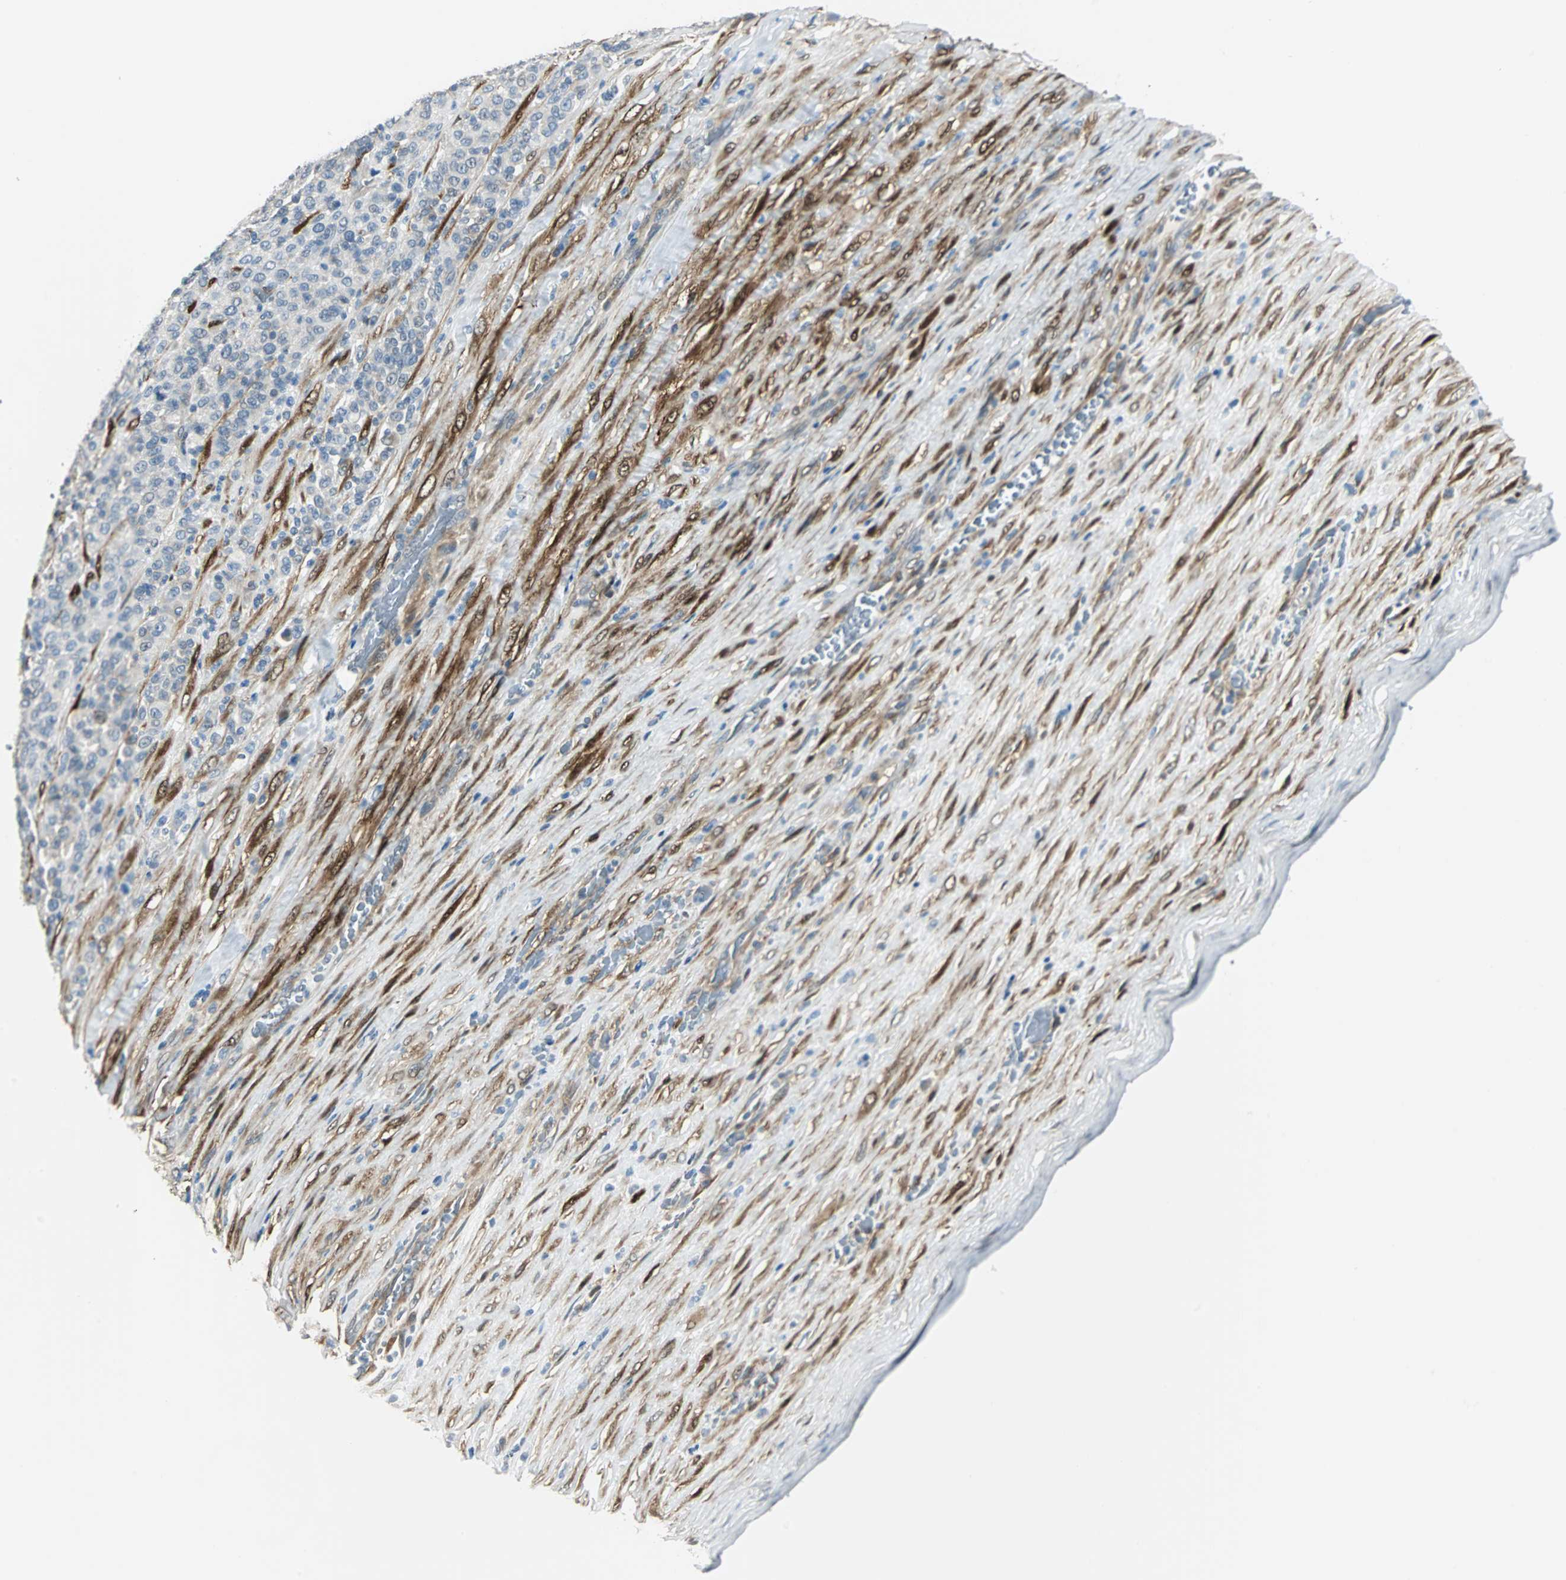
{"staining": {"intensity": "negative", "quantity": "none", "location": "none"}, "tissue": "melanoma", "cell_type": "Tumor cells", "image_type": "cancer", "snomed": [{"axis": "morphology", "description": "Malignant melanoma, Metastatic site"}, {"axis": "topography", "description": "Pancreas"}], "caption": "Human malignant melanoma (metastatic site) stained for a protein using immunohistochemistry displays no positivity in tumor cells.", "gene": "FHL2", "patient": {"sex": "female", "age": 30}}